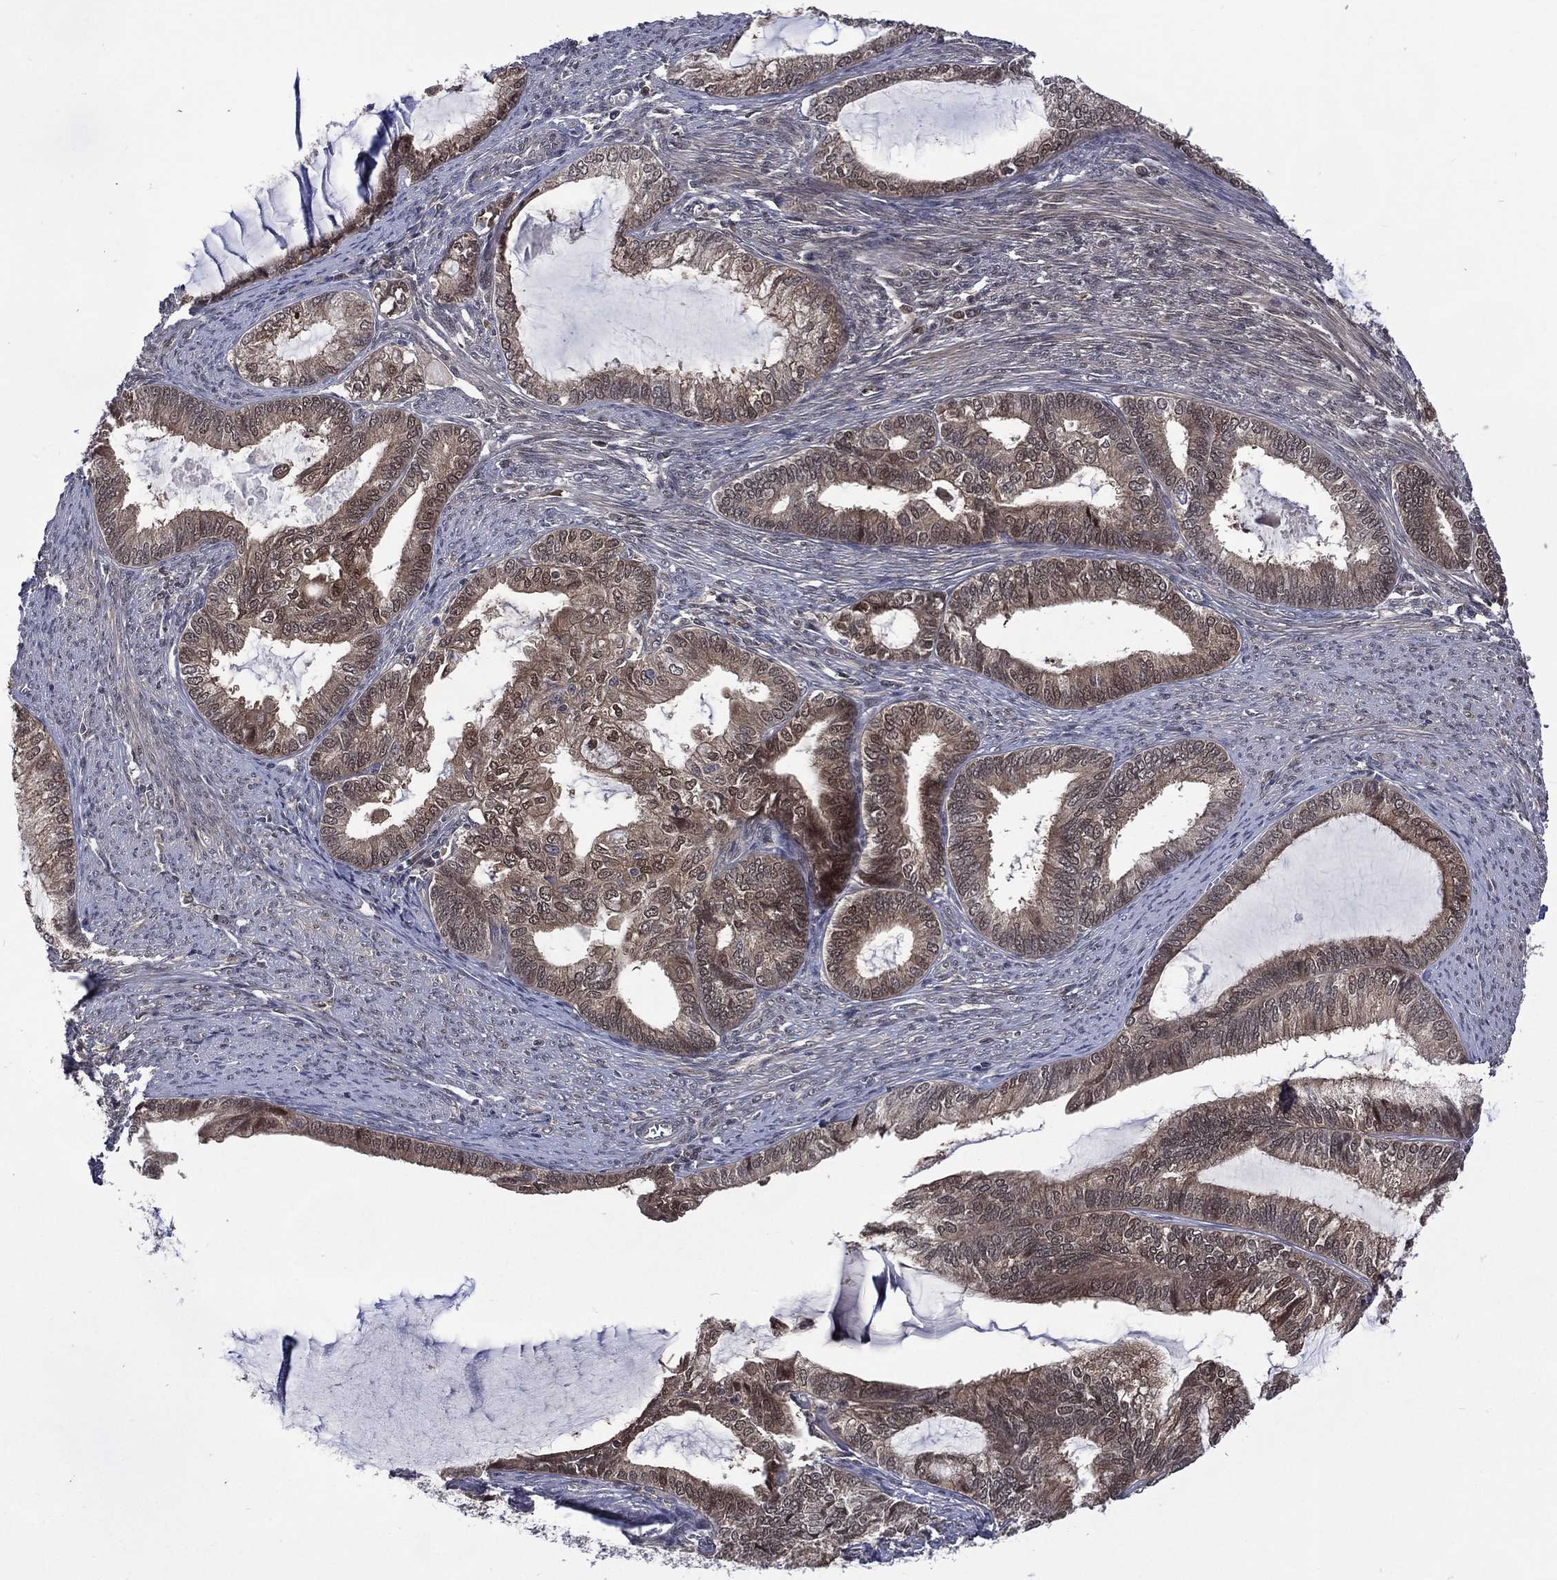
{"staining": {"intensity": "weak", "quantity": "25%-75%", "location": "cytoplasmic/membranous"}, "tissue": "endometrial cancer", "cell_type": "Tumor cells", "image_type": "cancer", "snomed": [{"axis": "morphology", "description": "Adenocarcinoma, NOS"}, {"axis": "topography", "description": "Endometrium"}], "caption": "This micrograph exhibits IHC staining of human adenocarcinoma (endometrial), with low weak cytoplasmic/membranous expression in about 25%-75% of tumor cells.", "gene": "MTAP", "patient": {"sex": "female", "age": 86}}